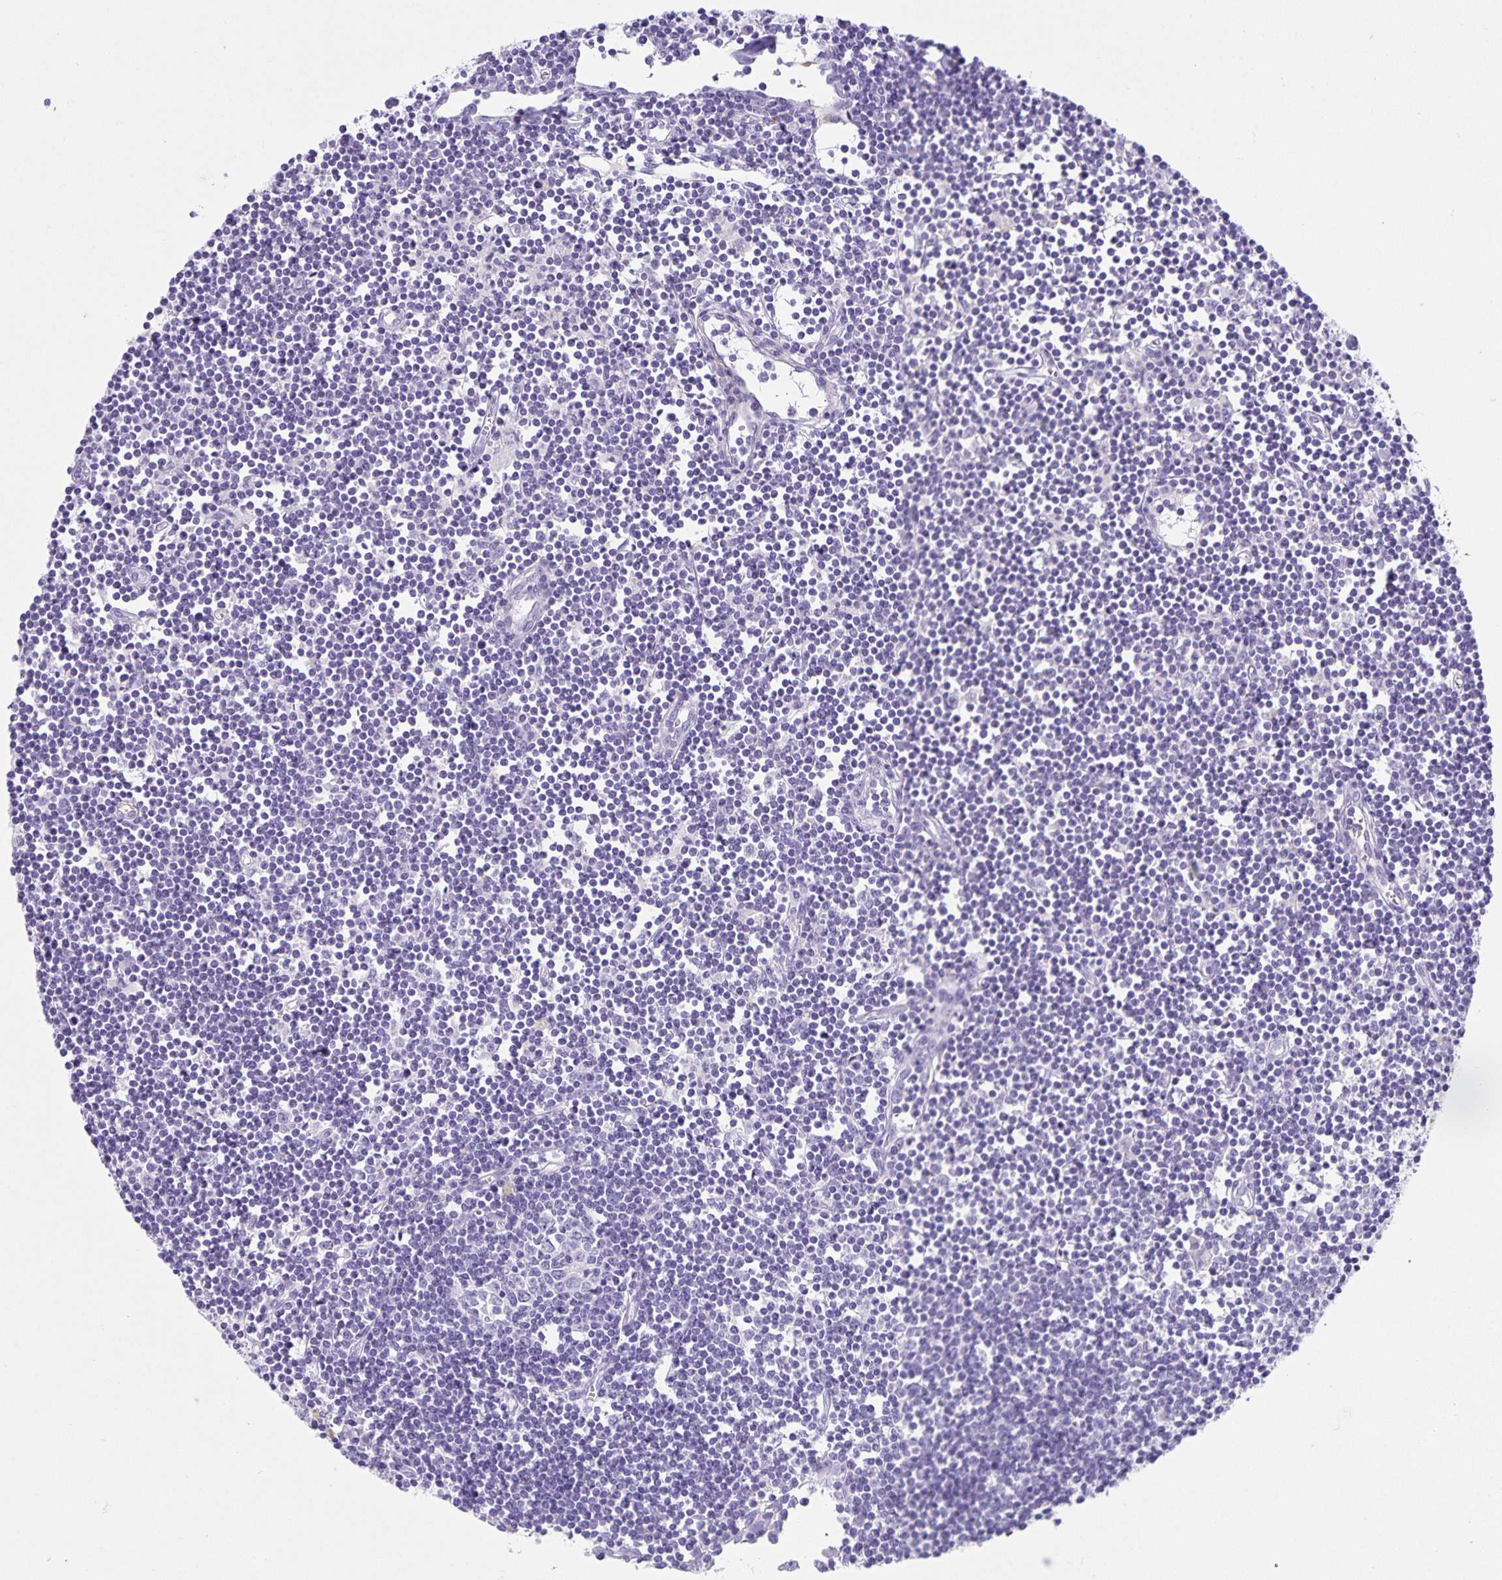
{"staining": {"intensity": "negative", "quantity": "none", "location": "none"}, "tissue": "lymph node", "cell_type": "Germinal center cells", "image_type": "normal", "snomed": [{"axis": "morphology", "description": "Normal tissue, NOS"}, {"axis": "topography", "description": "Lymph node"}], "caption": "Protein analysis of unremarkable lymph node reveals no significant positivity in germinal center cells. (DAB IHC, high magnification).", "gene": "UBQLN3", "patient": {"sex": "female", "age": 65}}